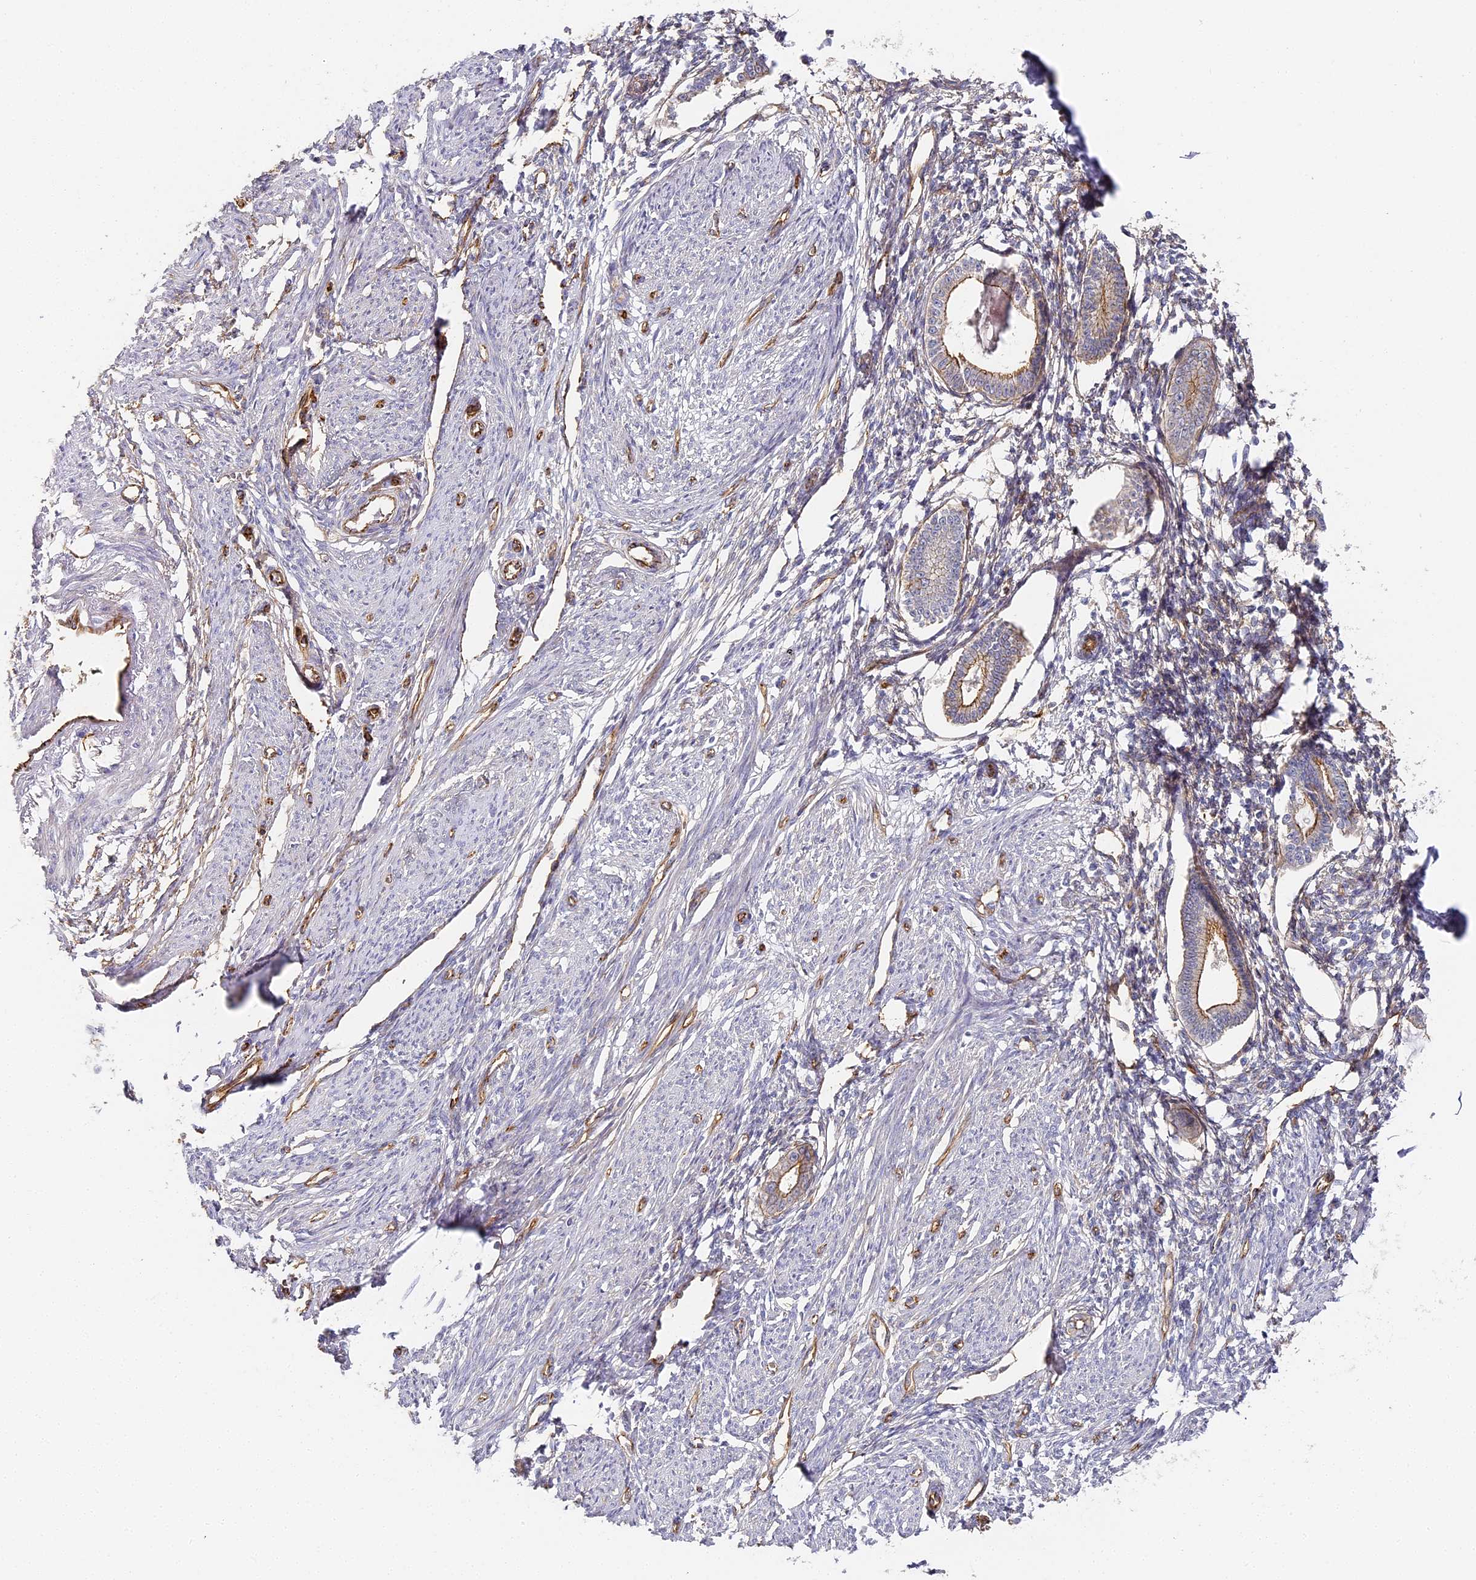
{"staining": {"intensity": "negative", "quantity": "none", "location": "none"}, "tissue": "endometrium", "cell_type": "Cells in endometrial stroma", "image_type": "normal", "snomed": [{"axis": "morphology", "description": "Normal tissue, NOS"}, {"axis": "topography", "description": "Endometrium"}], "caption": "This is an immunohistochemistry micrograph of normal human endometrium. There is no expression in cells in endometrial stroma.", "gene": "CCDC30", "patient": {"sex": "female", "age": 56}}